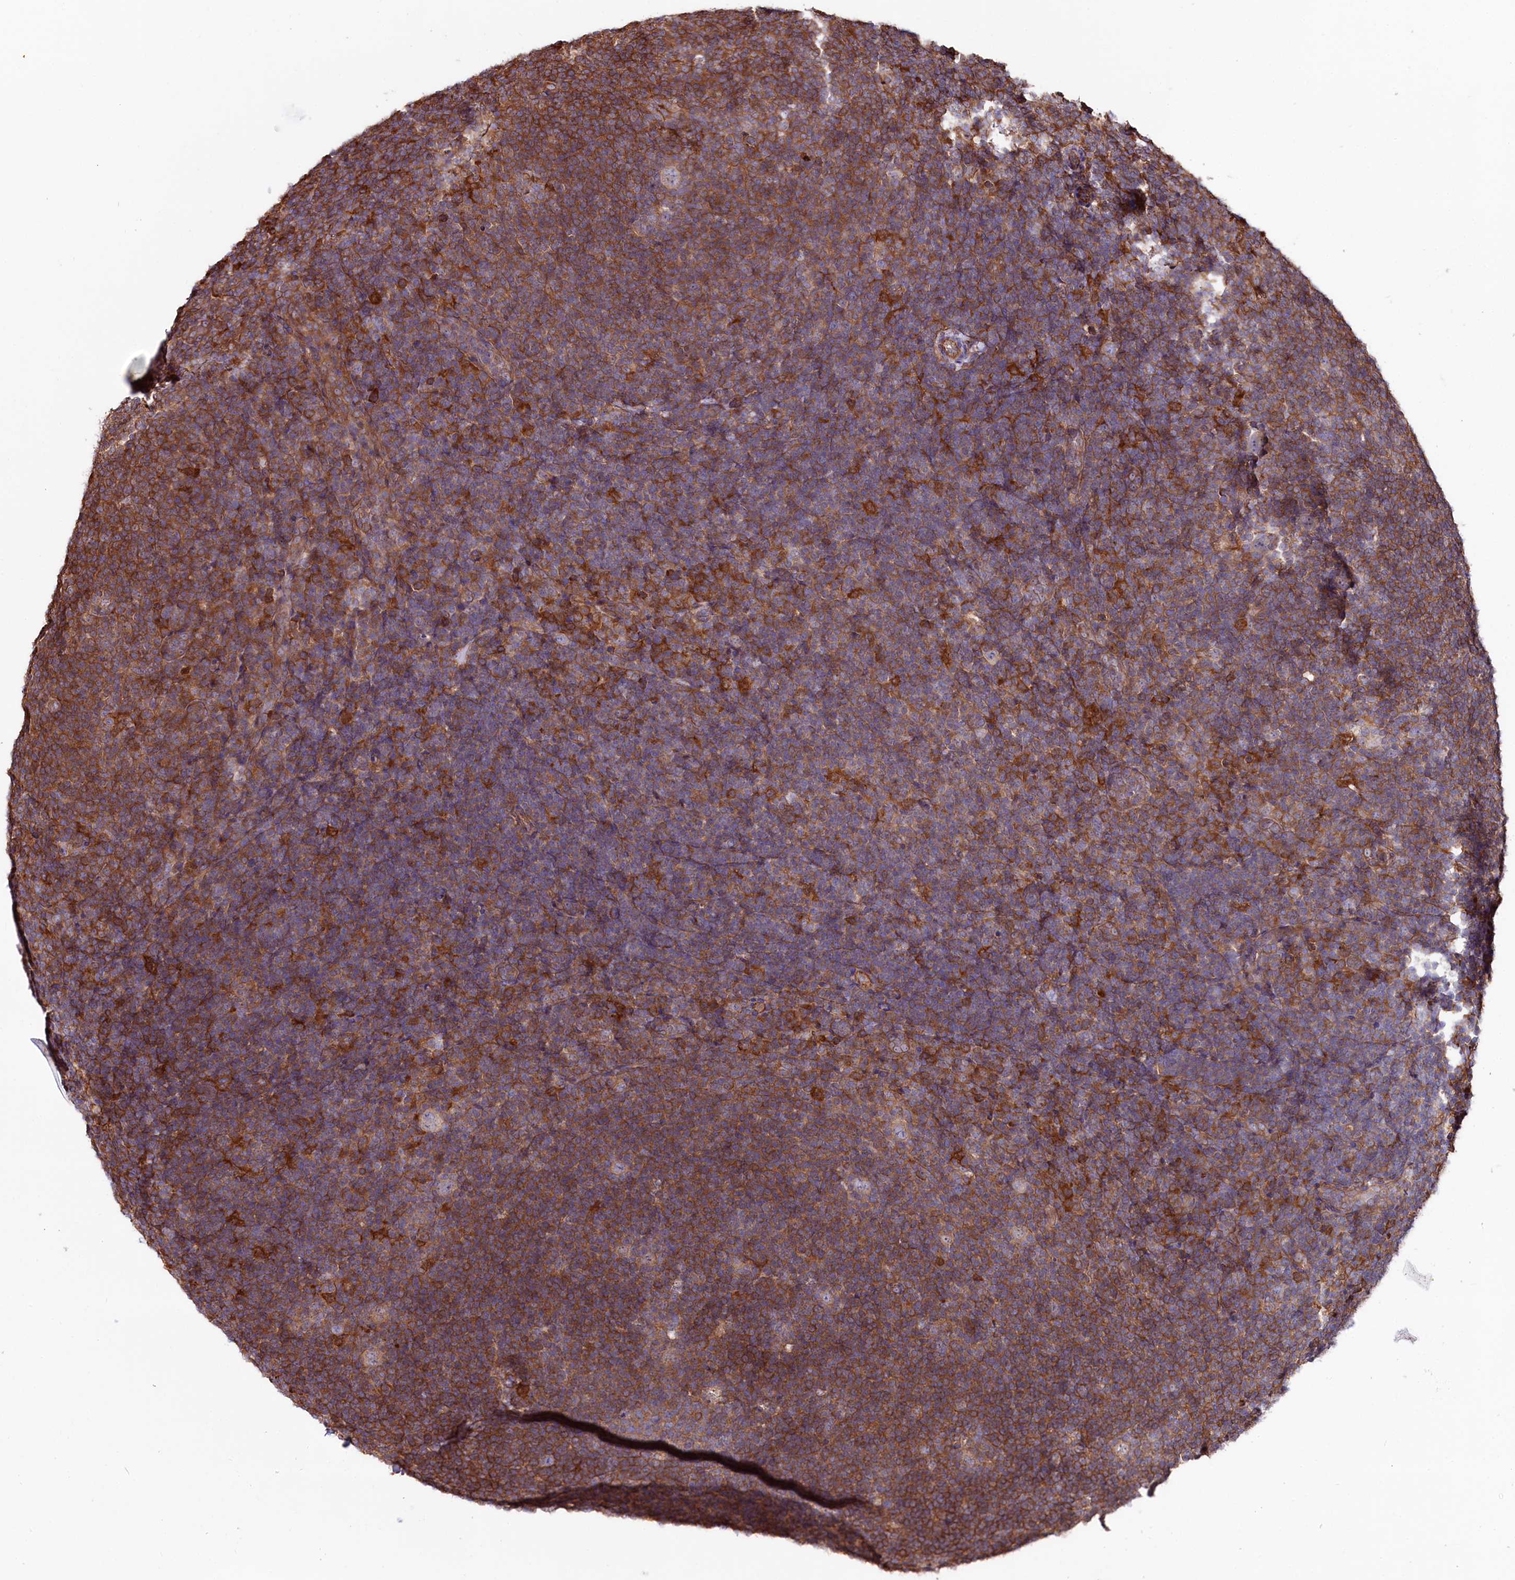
{"staining": {"intensity": "negative", "quantity": "none", "location": "none"}, "tissue": "lymphoma", "cell_type": "Tumor cells", "image_type": "cancer", "snomed": [{"axis": "morphology", "description": "Hodgkin's disease, NOS"}, {"axis": "topography", "description": "Lymph node"}], "caption": "Hodgkin's disease was stained to show a protein in brown. There is no significant expression in tumor cells.", "gene": "FCHSD2", "patient": {"sex": "female", "age": 57}}